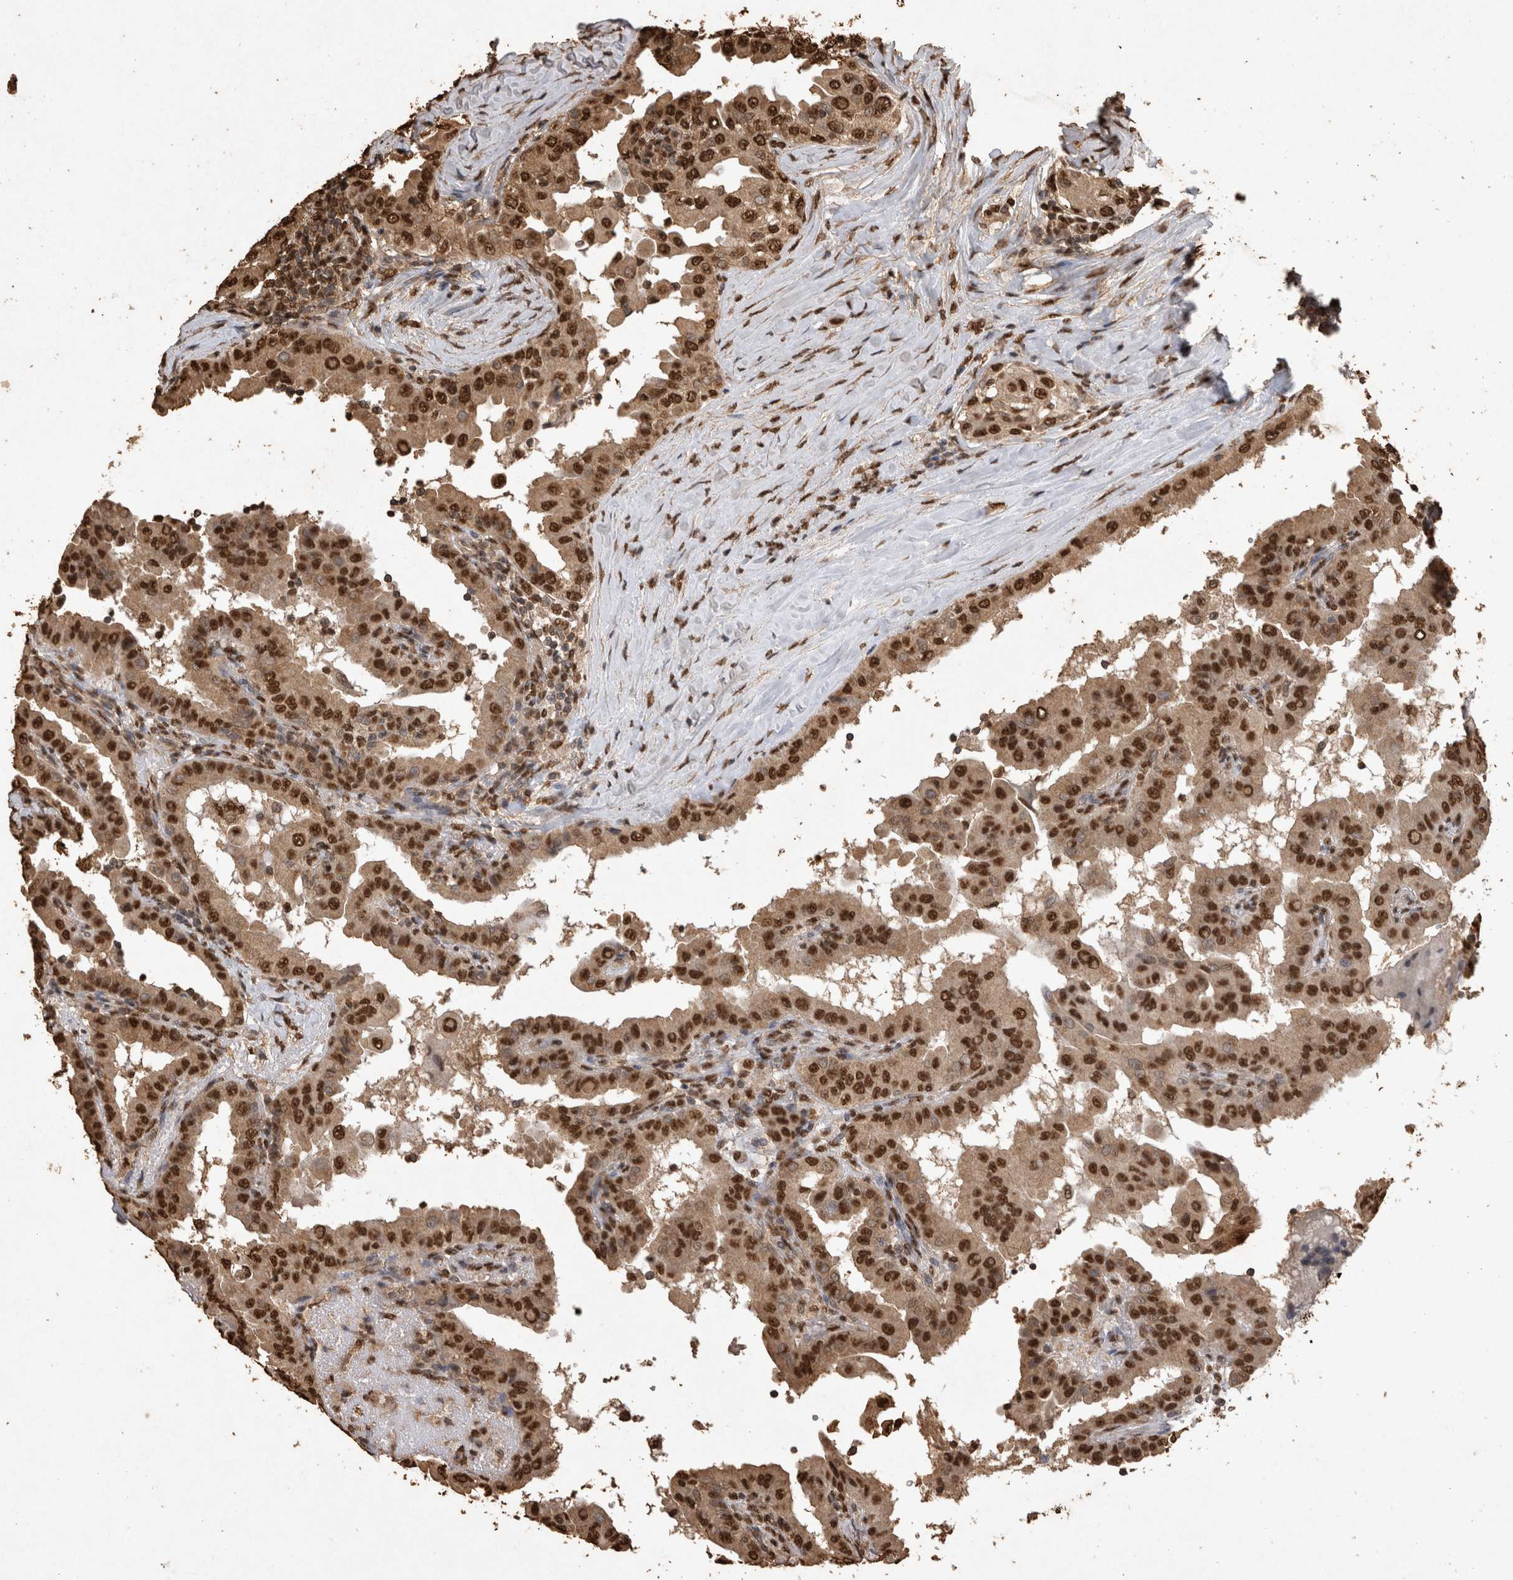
{"staining": {"intensity": "strong", "quantity": ">75%", "location": "cytoplasmic/membranous,nuclear"}, "tissue": "thyroid cancer", "cell_type": "Tumor cells", "image_type": "cancer", "snomed": [{"axis": "morphology", "description": "Papillary adenocarcinoma, NOS"}, {"axis": "topography", "description": "Thyroid gland"}], "caption": "Brown immunohistochemical staining in thyroid cancer (papillary adenocarcinoma) displays strong cytoplasmic/membranous and nuclear positivity in approximately >75% of tumor cells.", "gene": "OAS2", "patient": {"sex": "male", "age": 33}}